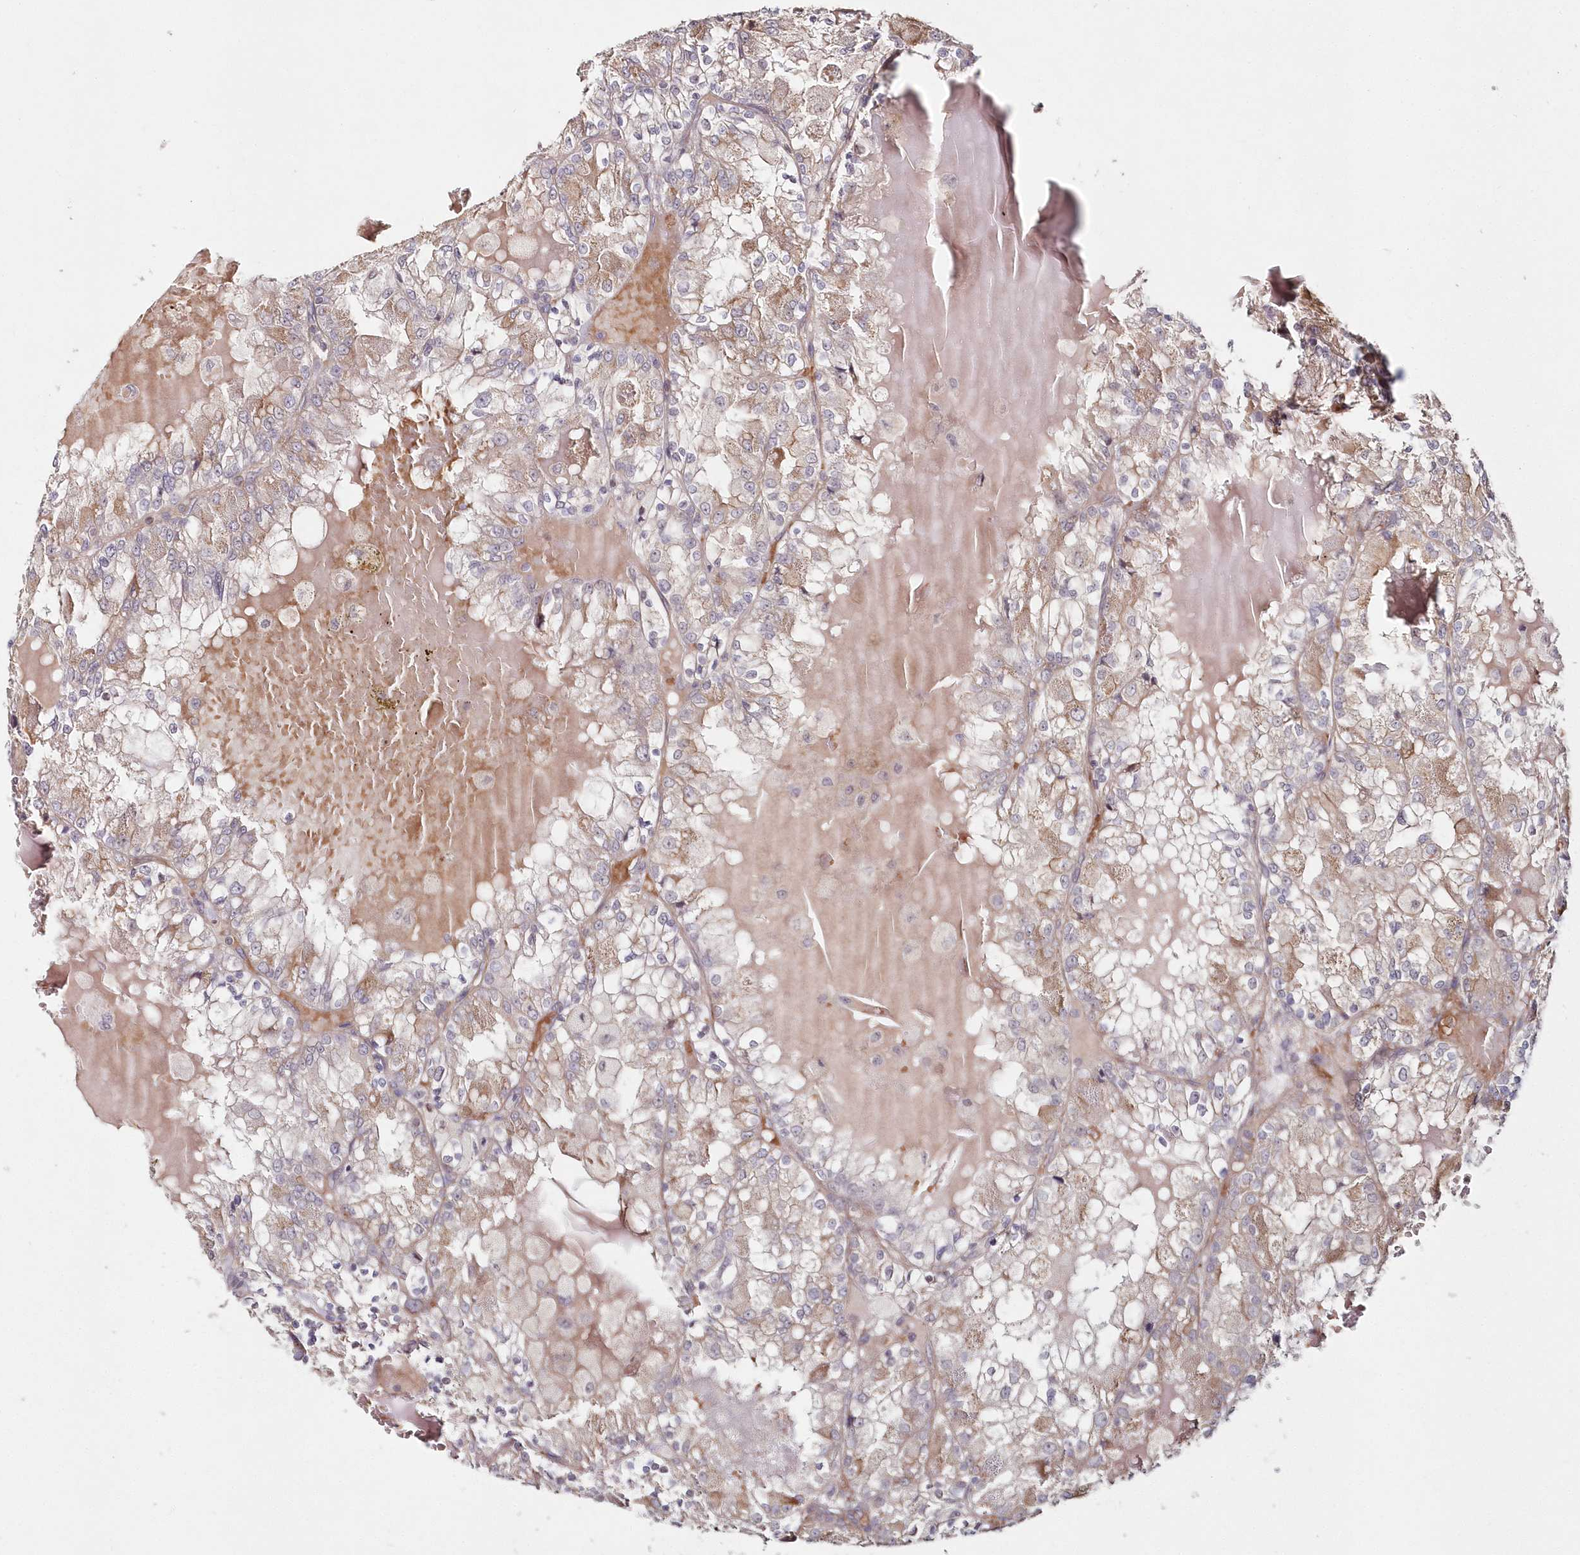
{"staining": {"intensity": "weak", "quantity": "<25%", "location": "cytoplasmic/membranous"}, "tissue": "renal cancer", "cell_type": "Tumor cells", "image_type": "cancer", "snomed": [{"axis": "morphology", "description": "Adenocarcinoma, NOS"}, {"axis": "topography", "description": "Kidney"}], "caption": "High power microscopy histopathology image of an immunohistochemistry (IHC) histopathology image of renal adenocarcinoma, revealing no significant positivity in tumor cells. Brightfield microscopy of immunohistochemistry (IHC) stained with DAB (brown) and hematoxylin (blue), captured at high magnification.", "gene": "HYCC2", "patient": {"sex": "female", "age": 56}}